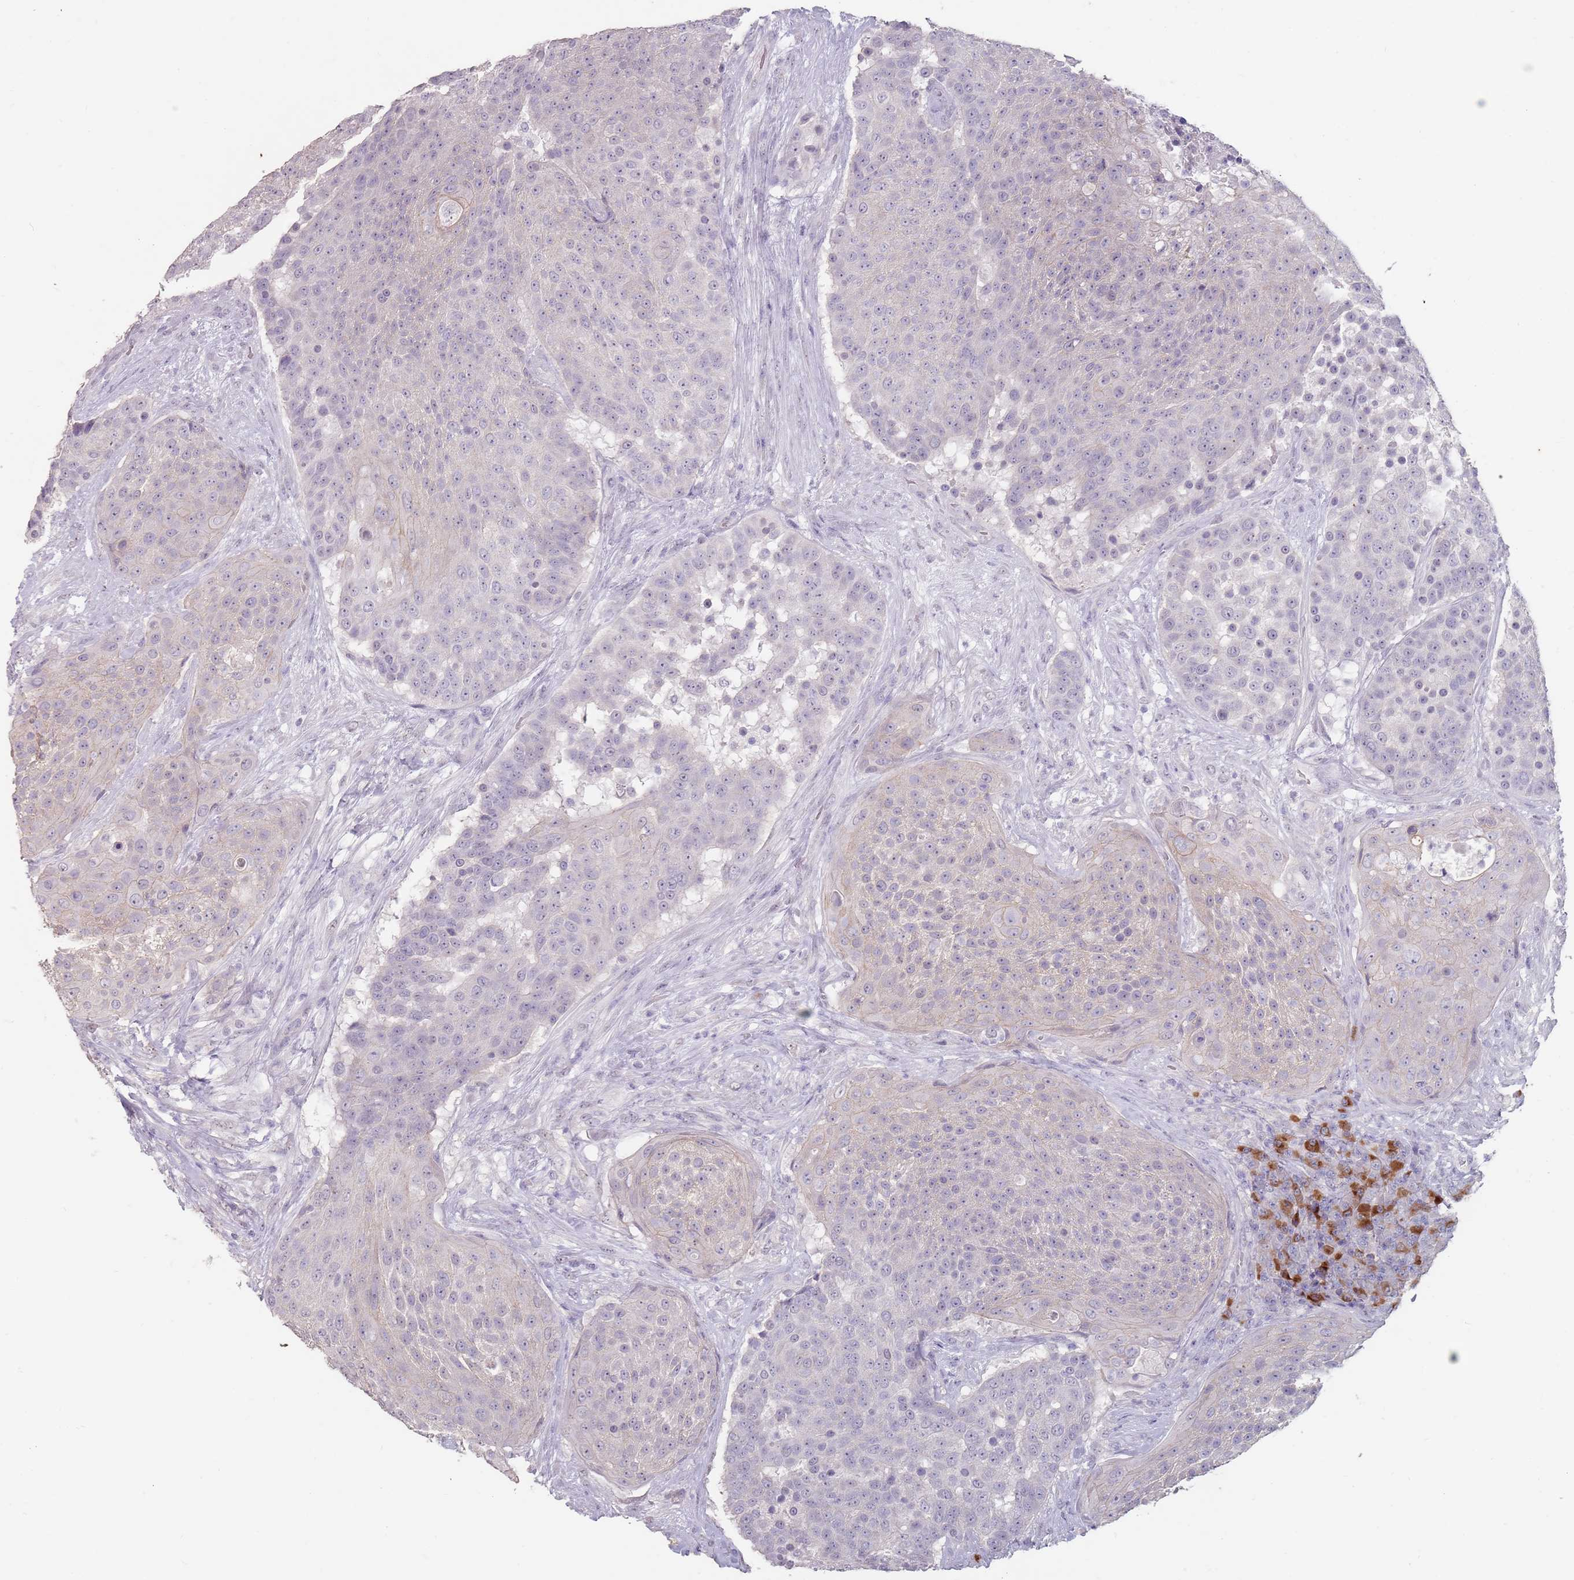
{"staining": {"intensity": "negative", "quantity": "none", "location": "none"}, "tissue": "urothelial cancer", "cell_type": "Tumor cells", "image_type": "cancer", "snomed": [{"axis": "morphology", "description": "Urothelial carcinoma, High grade"}, {"axis": "topography", "description": "Urinary bladder"}], "caption": "Tumor cells show no significant staining in urothelial cancer.", "gene": "STYK1", "patient": {"sex": "female", "age": 63}}